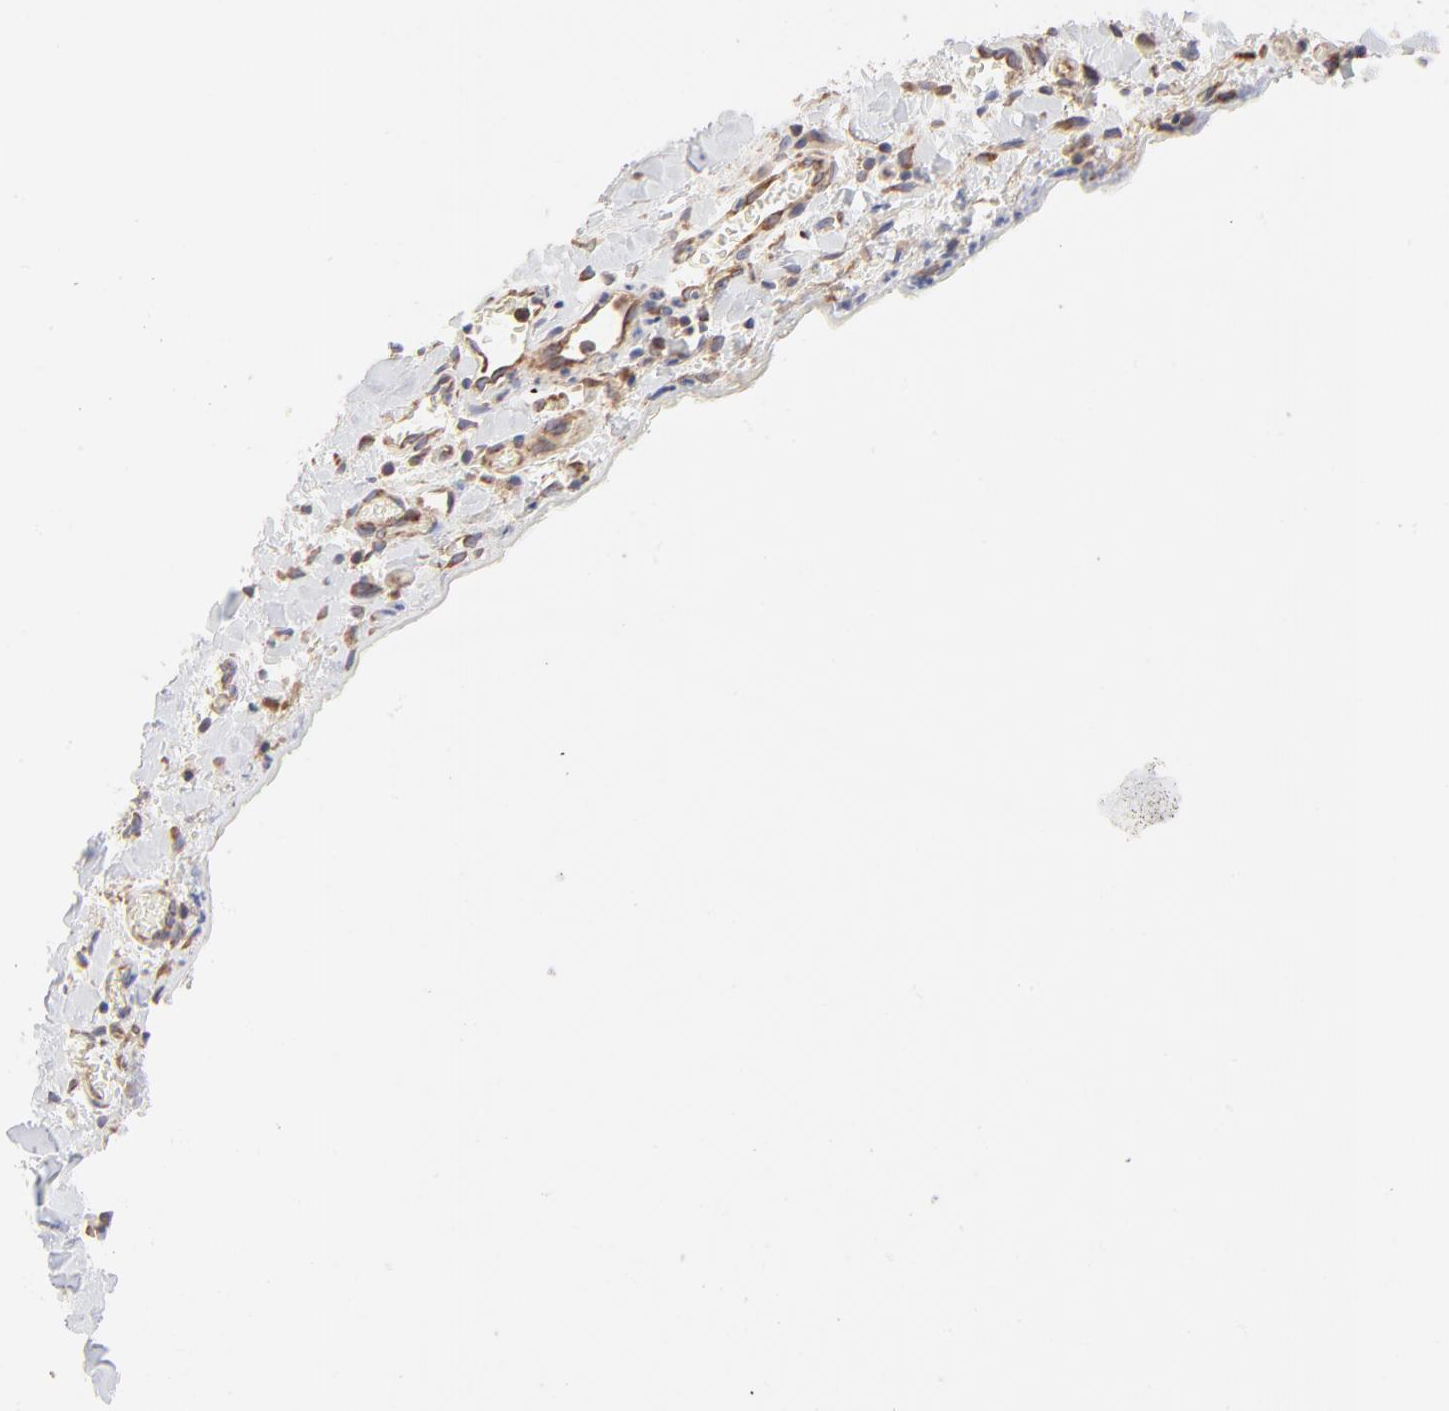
{"staining": {"intensity": "moderate", "quantity": ">75%", "location": "cytoplasmic/membranous"}, "tissue": "stomach cancer", "cell_type": "Tumor cells", "image_type": "cancer", "snomed": [{"axis": "morphology", "description": "Adenocarcinoma, NOS"}, {"axis": "topography", "description": "Stomach, upper"}], "caption": "Stomach cancer (adenocarcinoma) stained with a protein marker demonstrates moderate staining in tumor cells.", "gene": "RPS21", "patient": {"sex": "male", "age": 47}}